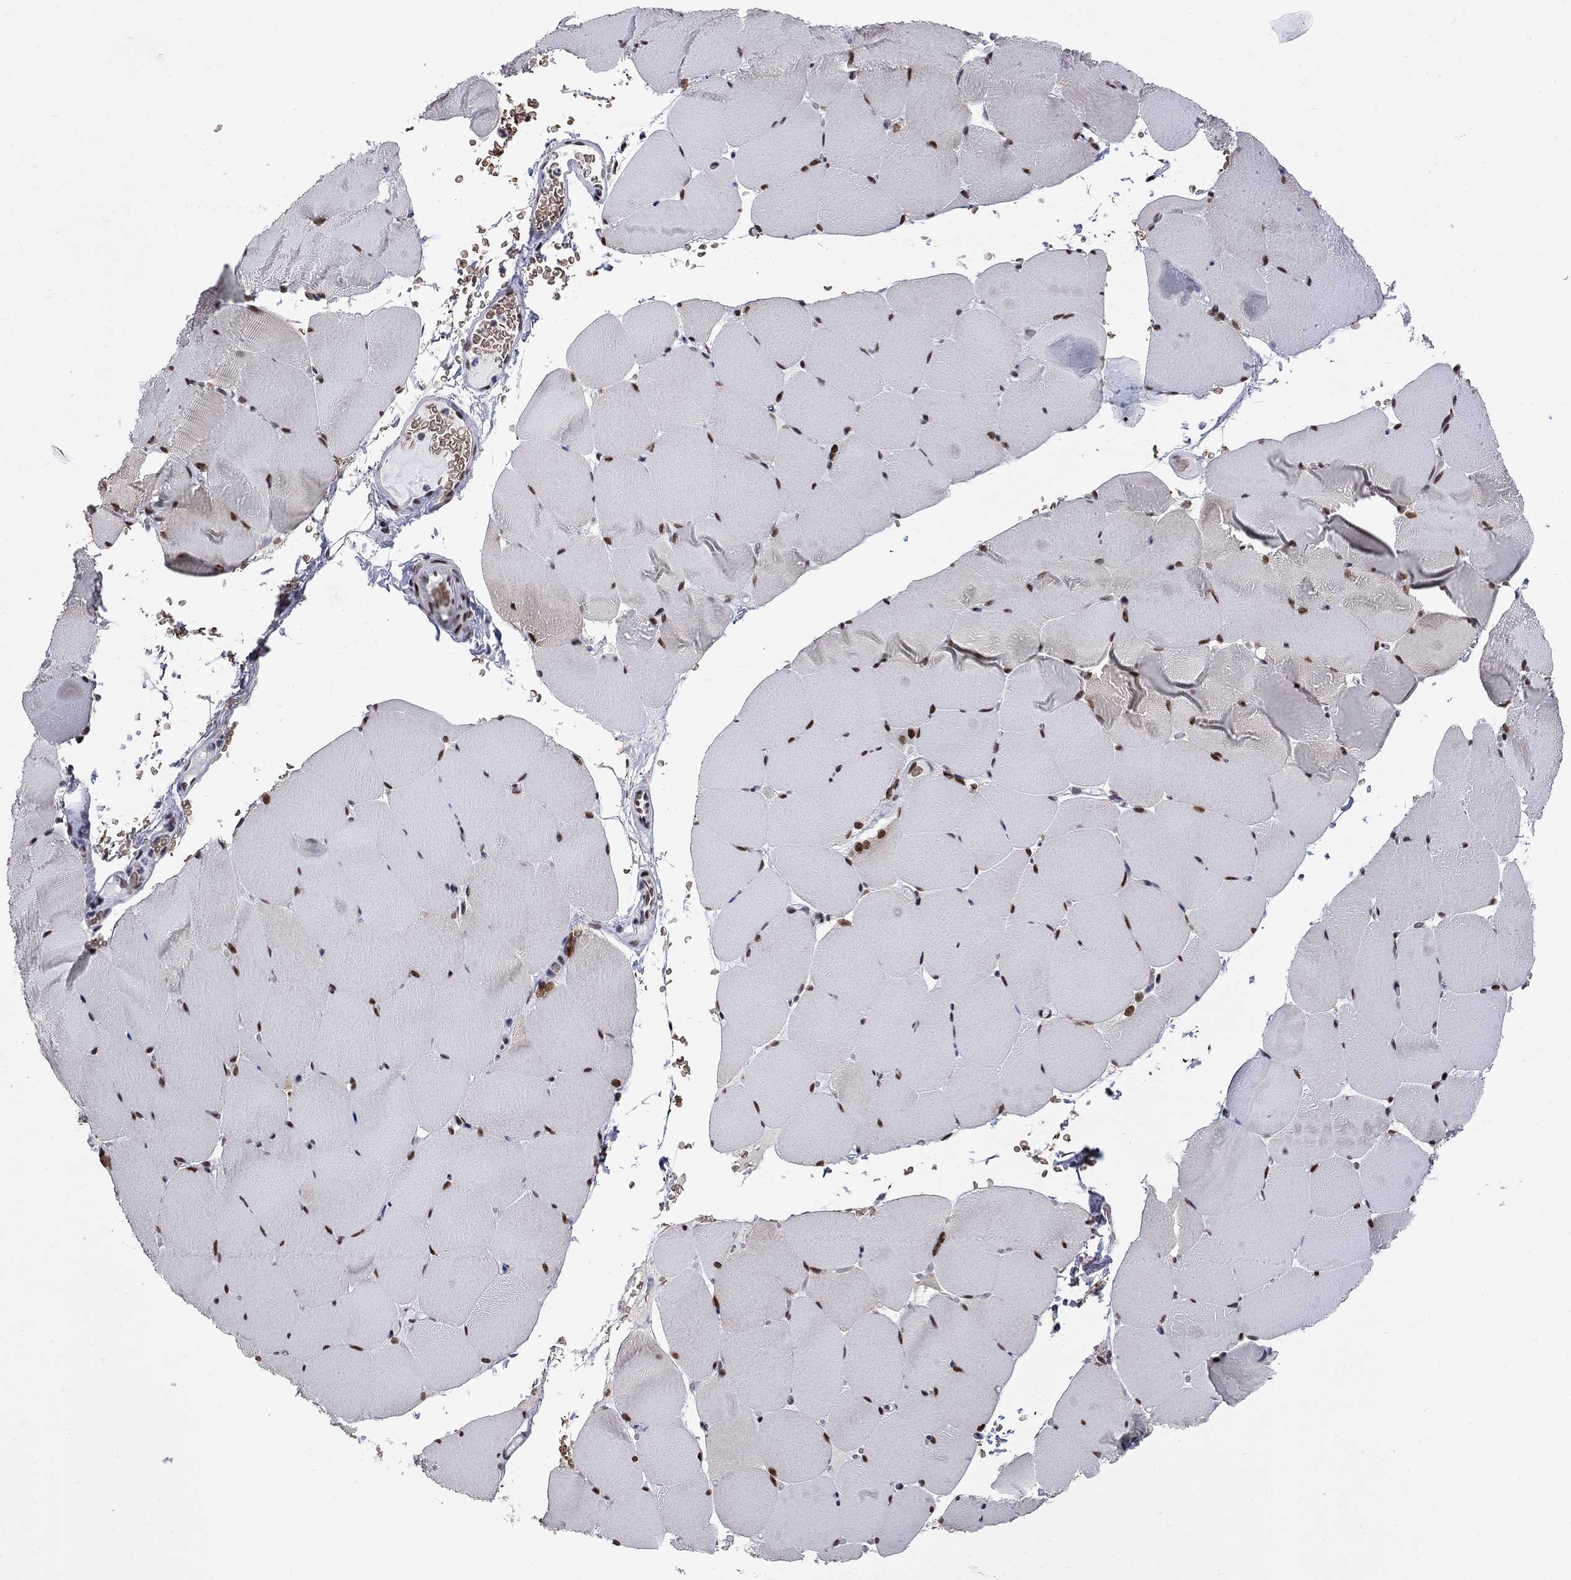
{"staining": {"intensity": "strong", "quantity": ">75%", "location": "nuclear"}, "tissue": "skeletal muscle", "cell_type": "Myocytes", "image_type": "normal", "snomed": [{"axis": "morphology", "description": "Normal tissue, NOS"}, {"axis": "topography", "description": "Skeletal muscle"}], "caption": "This is an image of immunohistochemistry (IHC) staining of unremarkable skeletal muscle, which shows strong staining in the nuclear of myocytes.", "gene": "ZBTB47", "patient": {"sex": "female", "age": 37}}